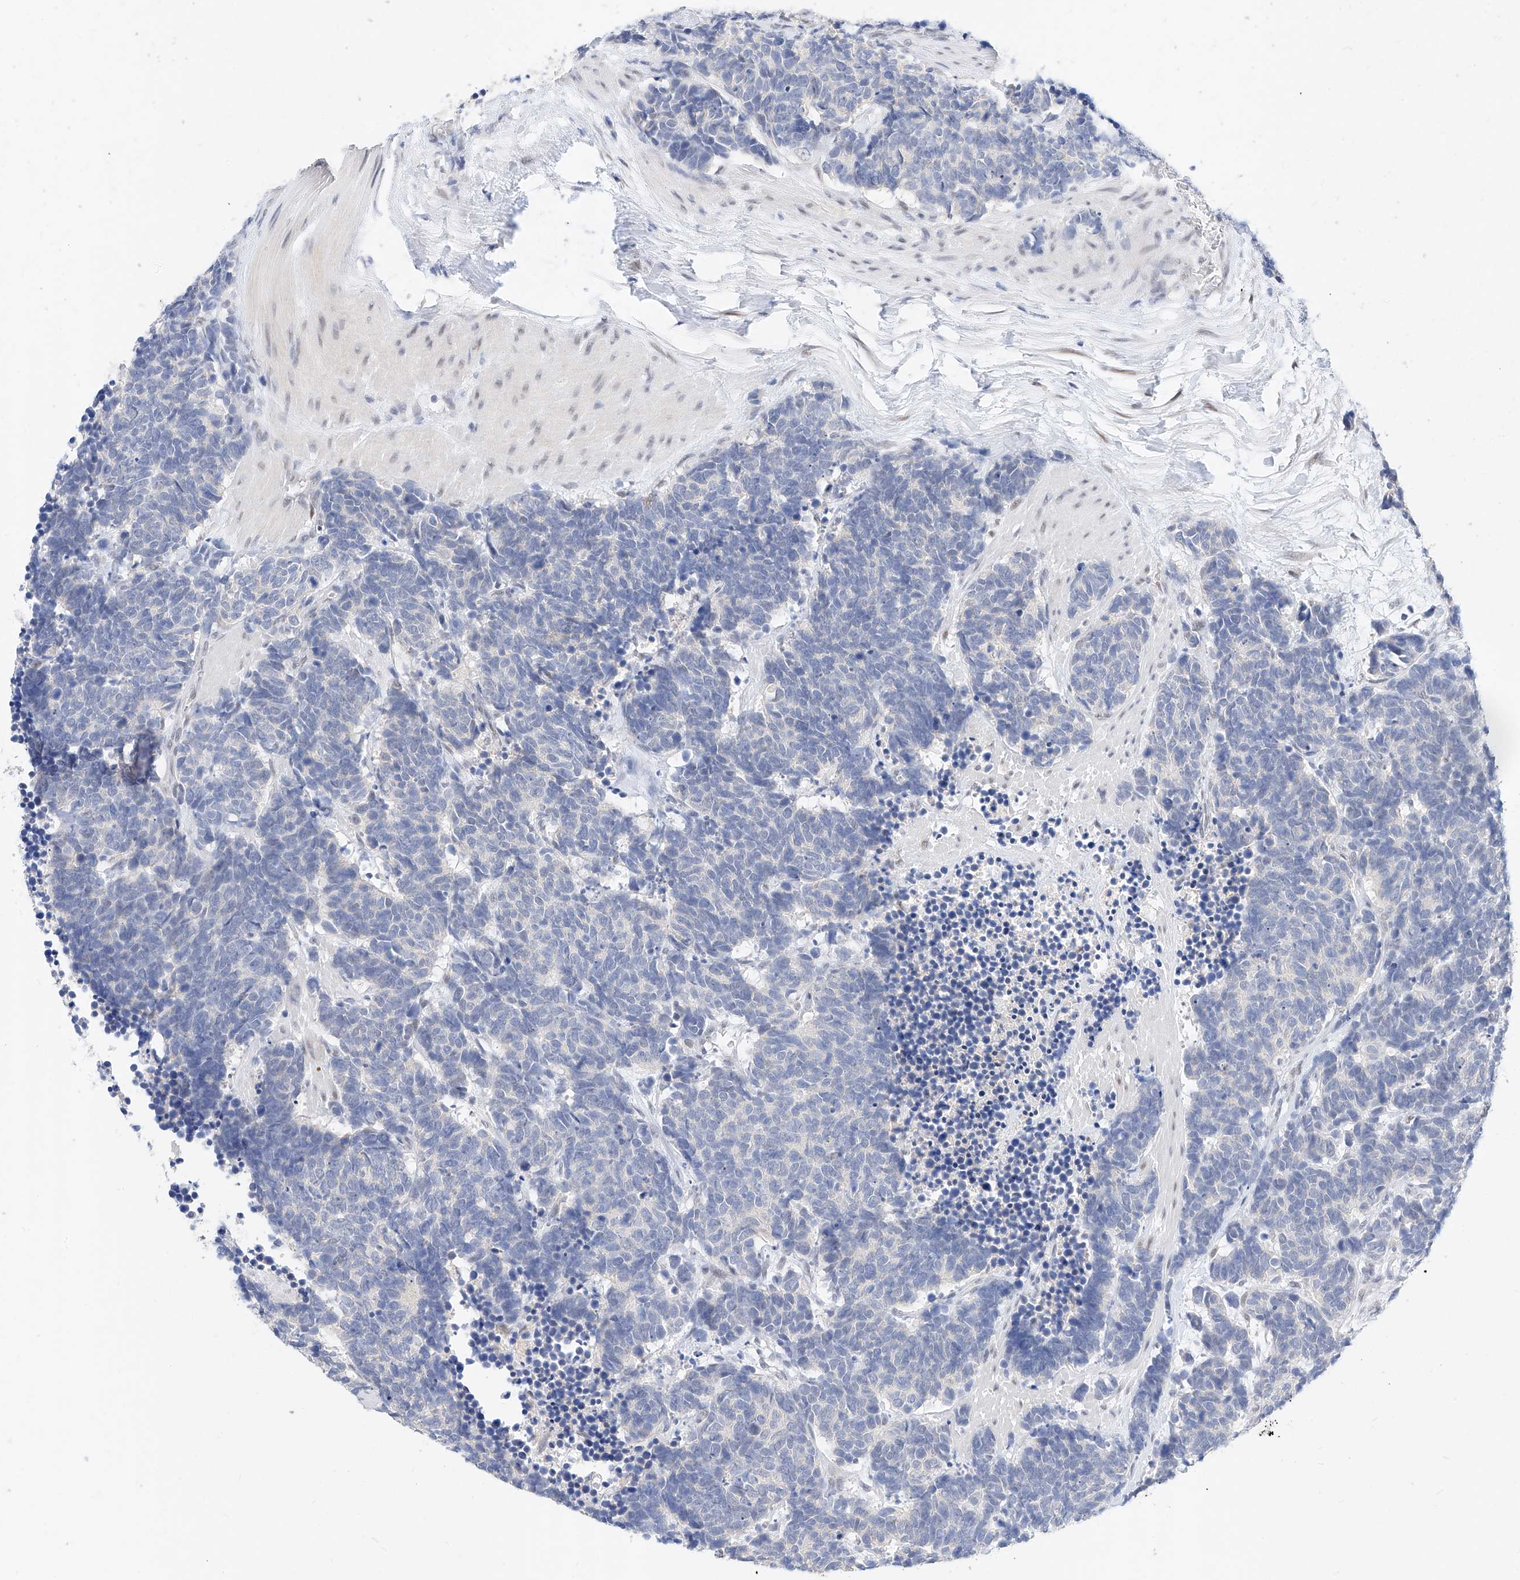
{"staining": {"intensity": "negative", "quantity": "none", "location": "none"}, "tissue": "carcinoid", "cell_type": "Tumor cells", "image_type": "cancer", "snomed": [{"axis": "morphology", "description": "Carcinoma, NOS"}, {"axis": "morphology", "description": "Carcinoid, malignant, NOS"}, {"axis": "topography", "description": "Urinary bladder"}], "caption": "Carcinoid was stained to show a protein in brown. There is no significant positivity in tumor cells.", "gene": "KCNJ1", "patient": {"sex": "male", "age": 57}}